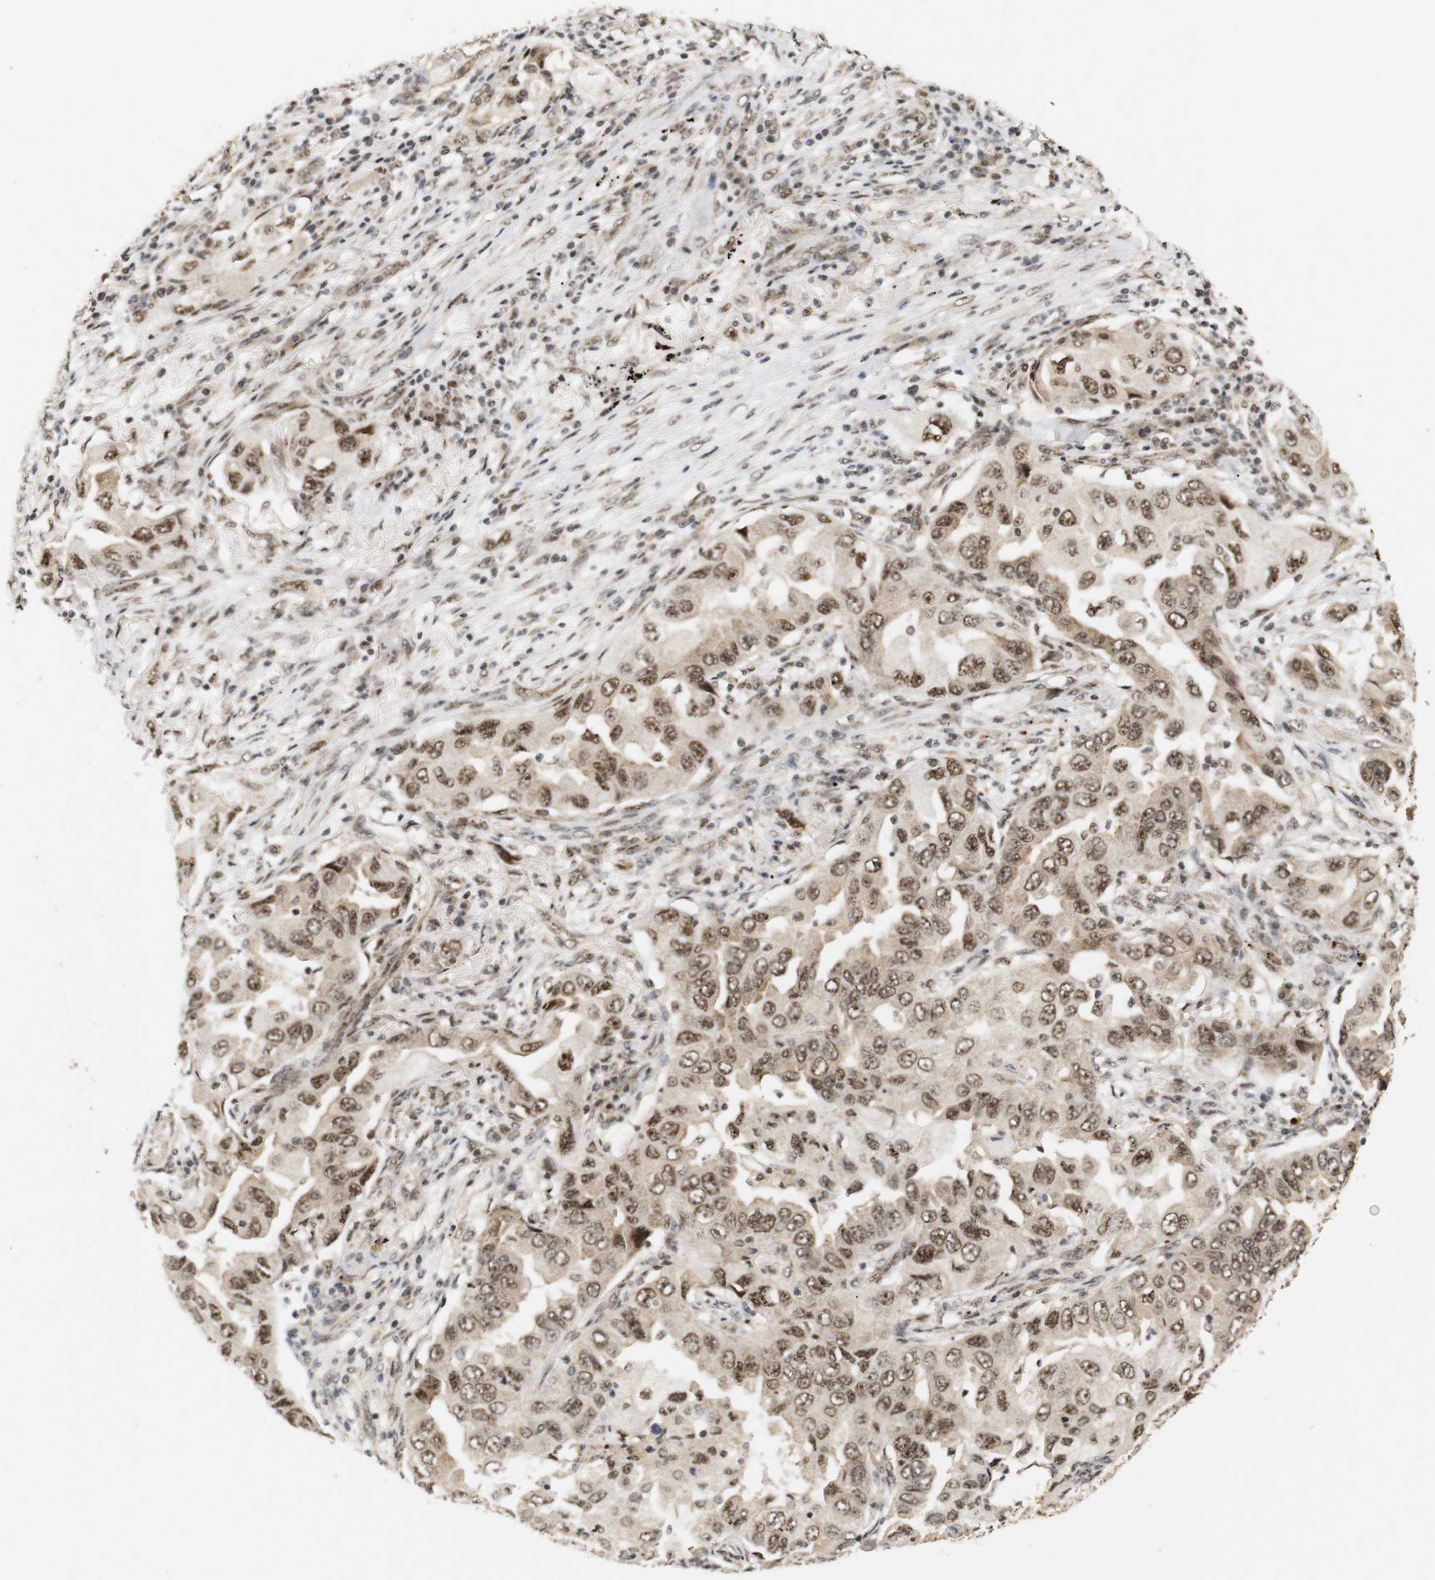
{"staining": {"intensity": "moderate", "quantity": ">75%", "location": "cytoplasmic/membranous,nuclear"}, "tissue": "lung cancer", "cell_type": "Tumor cells", "image_type": "cancer", "snomed": [{"axis": "morphology", "description": "Adenocarcinoma, NOS"}, {"axis": "topography", "description": "Lung"}], "caption": "Immunohistochemical staining of lung cancer displays medium levels of moderate cytoplasmic/membranous and nuclear protein staining in about >75% of tumor cells.", "gene": "PYM1", "patient": {"sex": "female", "age": 65}}